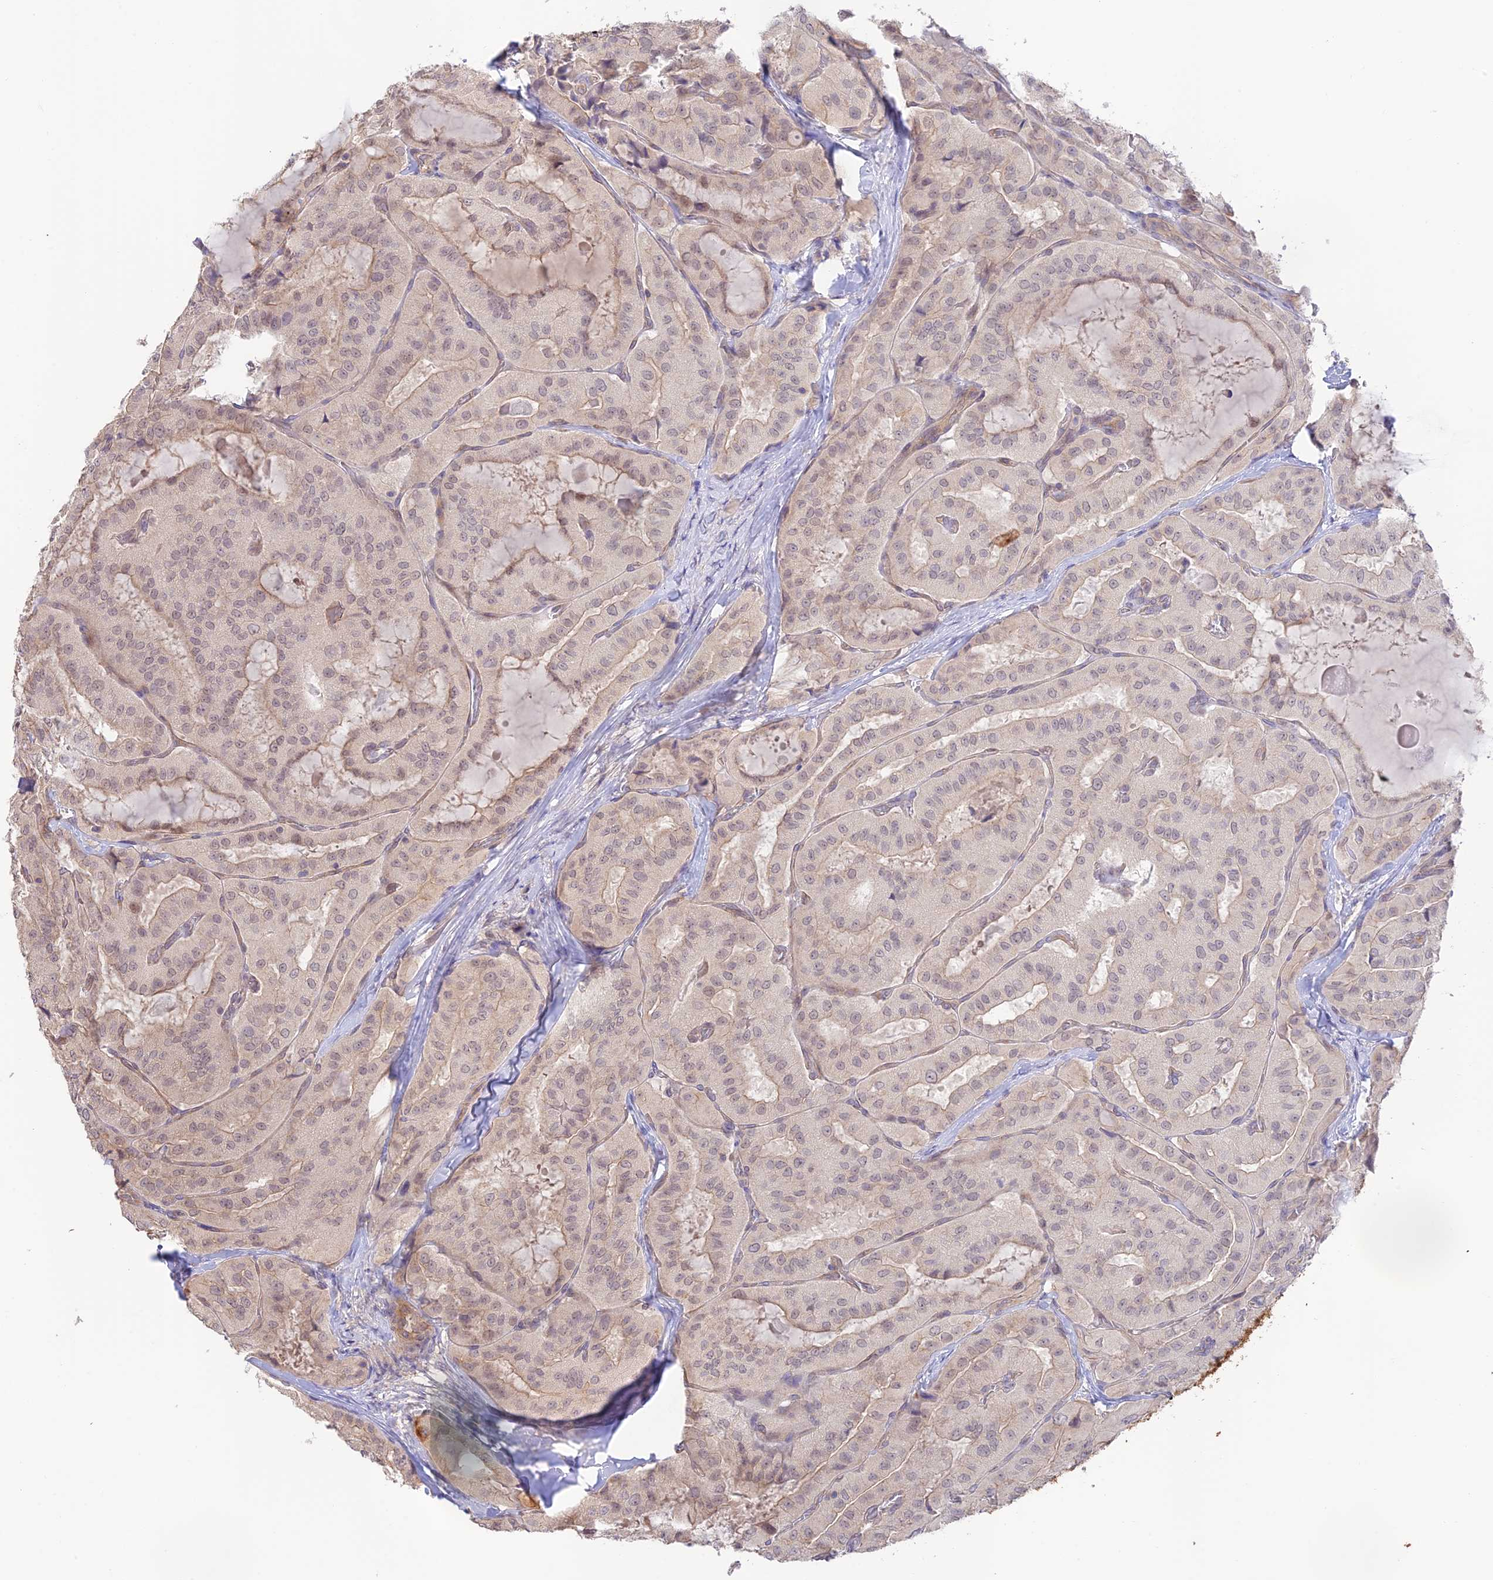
{"staining": {"intensity": "weak", "quantity": "<25%", "location": "cytoplasmic/membranous"}, "tissue": "thyroid cancer", "cell_type": "Tumor cells", "image_type": "cancer", "snomed": [{"axis": "morphology", "description": "Normal tissue, NOS"}, {"axis": "morphology", "description": "Papillary adenocarcinoma, NOS"}, {"axis": "topography", "description": "Thyroid gland"}], "caption": "DAB (3,3'-diaminobenzidine) immunohistochemical staining of papillary adenocarcinoma (thyroid) reveals no significant positivity in tumor cells.", "gene": "CAMSAP3", "patient": {"sex": "female", "age": 59}}